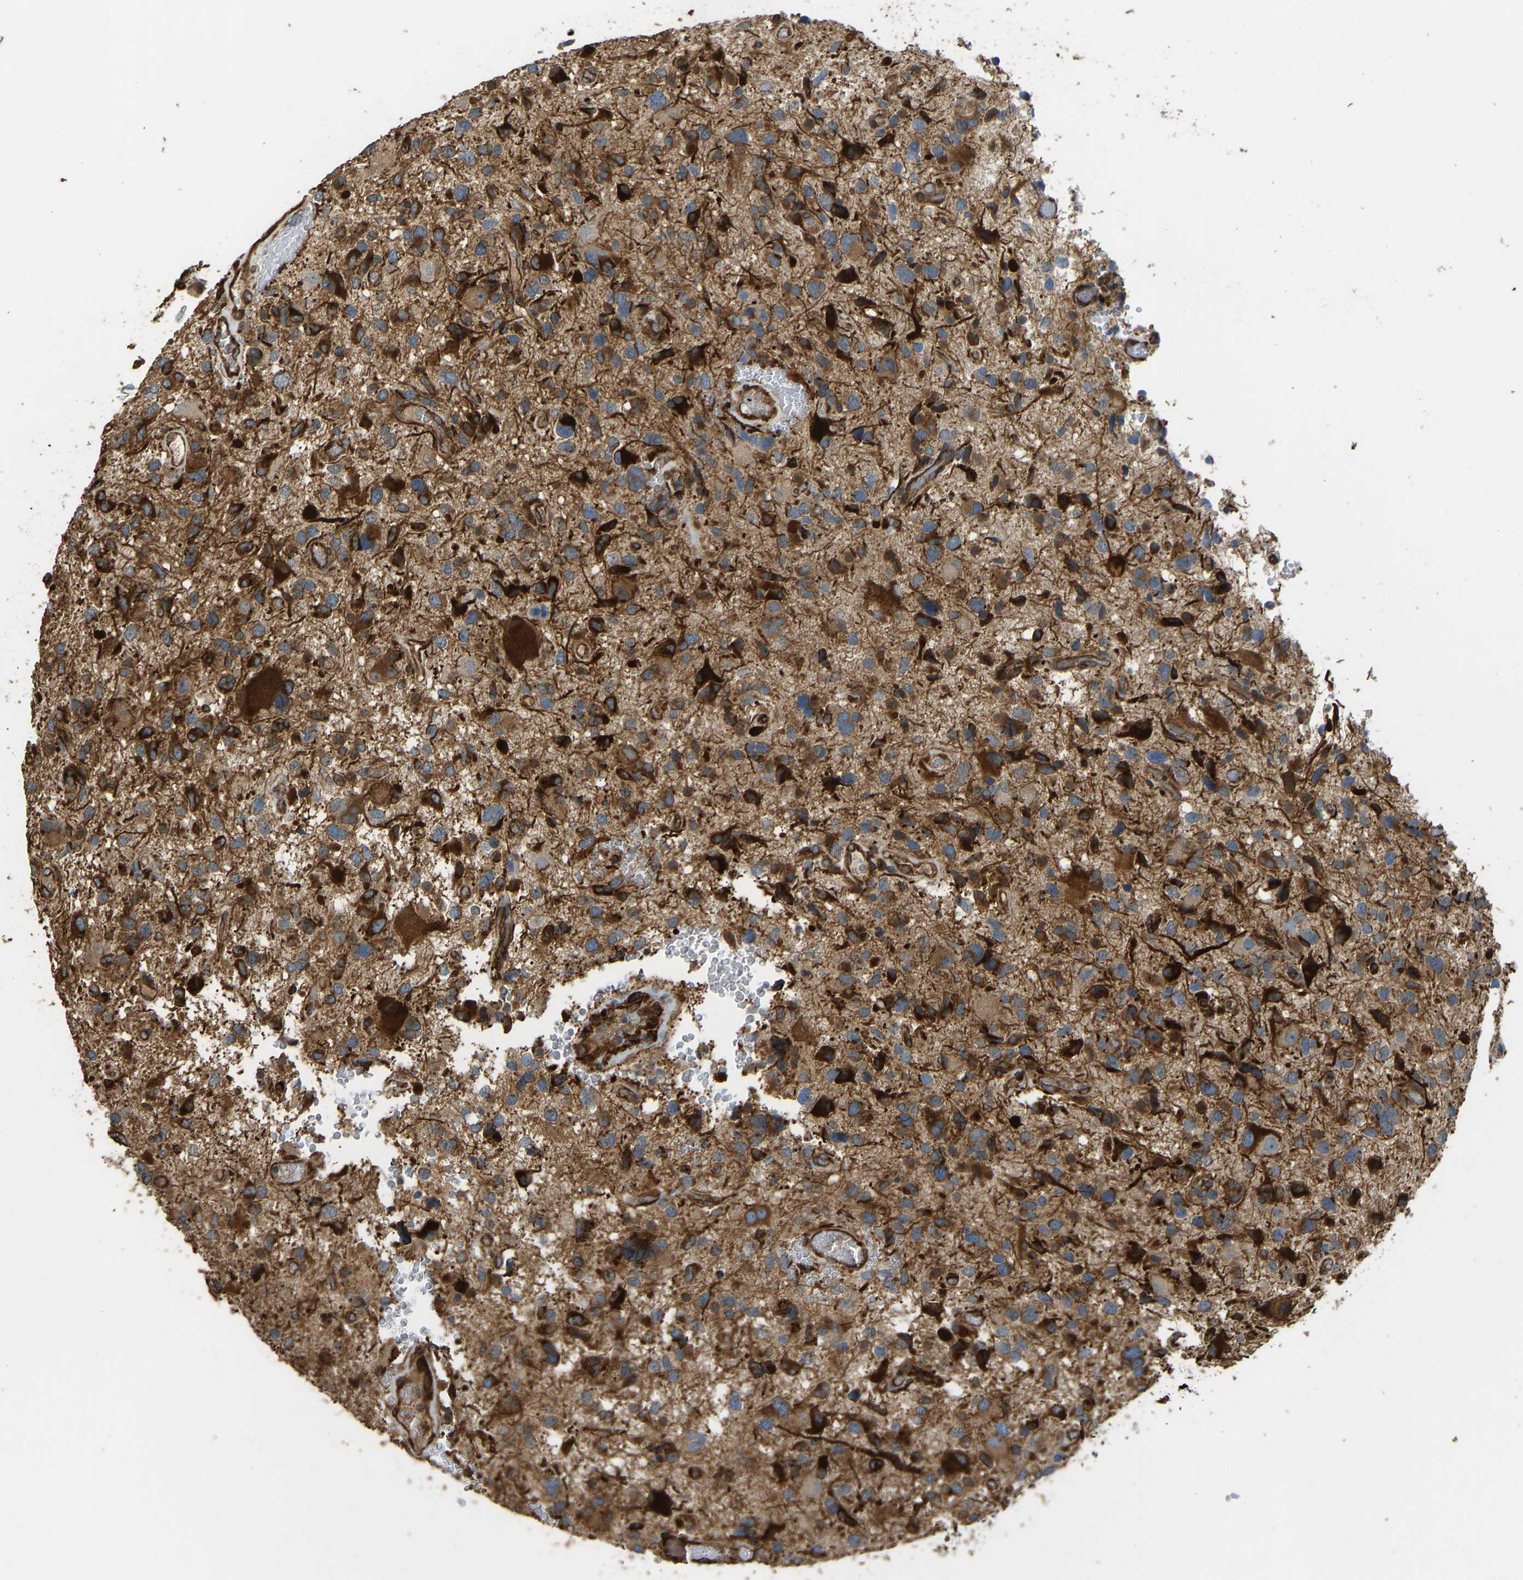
{"staining": {"intensity": "strong", "quantity": "25%-75%", "location": "cytoplasmic/membranous"}, "tissue": "glioma", "cell_type": "Tumor cells", "image_type": "cancer", "snomed": [{"axis": "morphology", "description": "Glioma, malignant, High grade"}, {"axis": "topography", "description": "Brain"}], "caption": "DAB immunohistochemical staining of human glioma shows strong cytoplasmic/membranous protein staining in approximately 25%-75% of tumor cells.", "gene": "BEX3", "patient": {"sex": "male", "age": 33}}